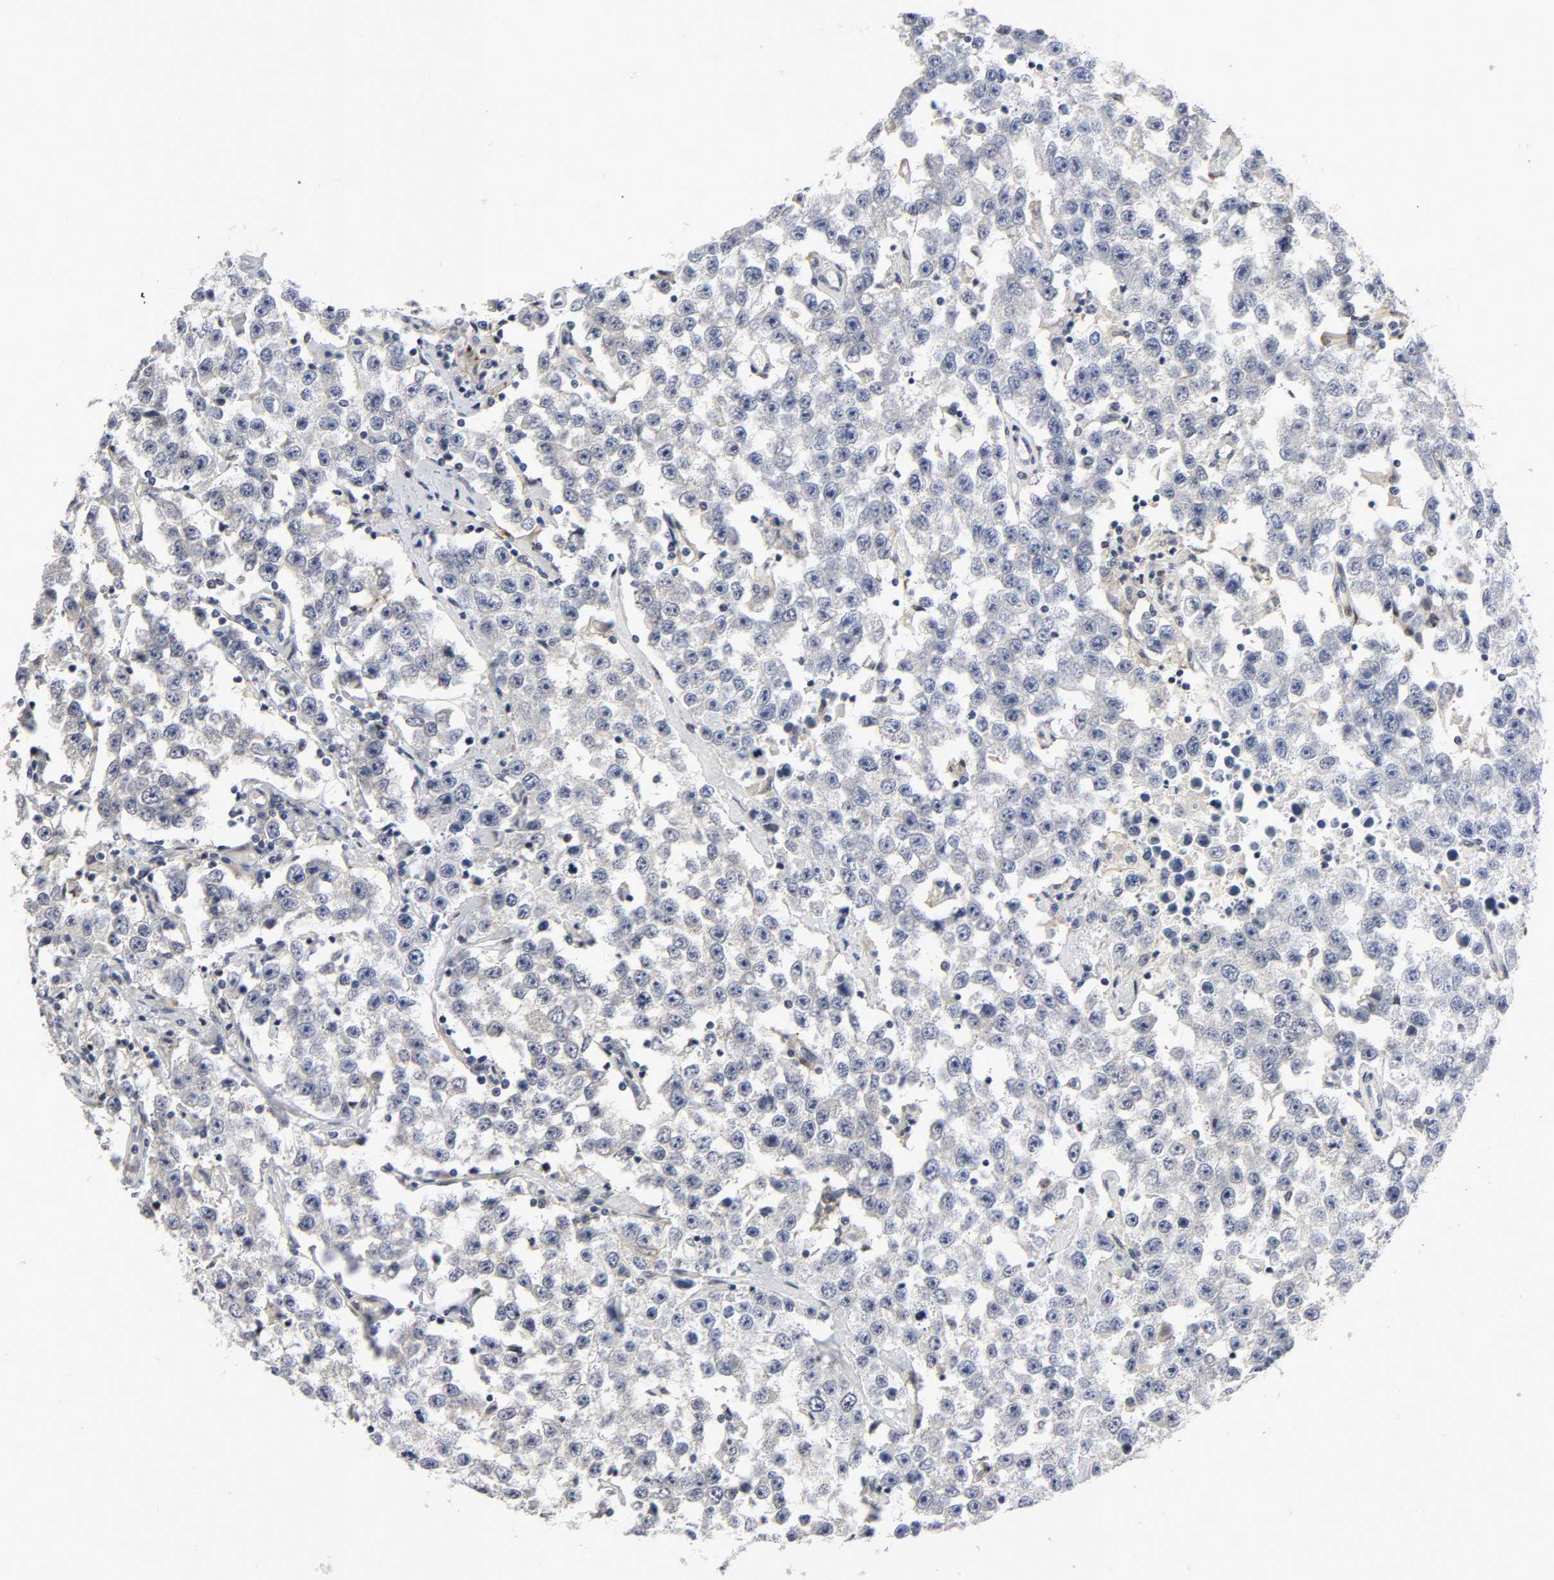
{"staining": {"intensity": "negative", "quantity": "none", "location": "none"}, "tissue": "testis cancer", "cell_type": "Tumor cells", "image_type": "cancer", "snomed": [{"axis": "morphology", "description": "Seminoma, NOS"}, {"axis": "topography", "description": "Testis"}], "caption": "This is a photomicrograph of immunohistochemistry (IHC) staining of testis cancer, which shows no staining in tumor cells.", "gene": "PTEN", "patient": {"sex": "male", "age": 52}}